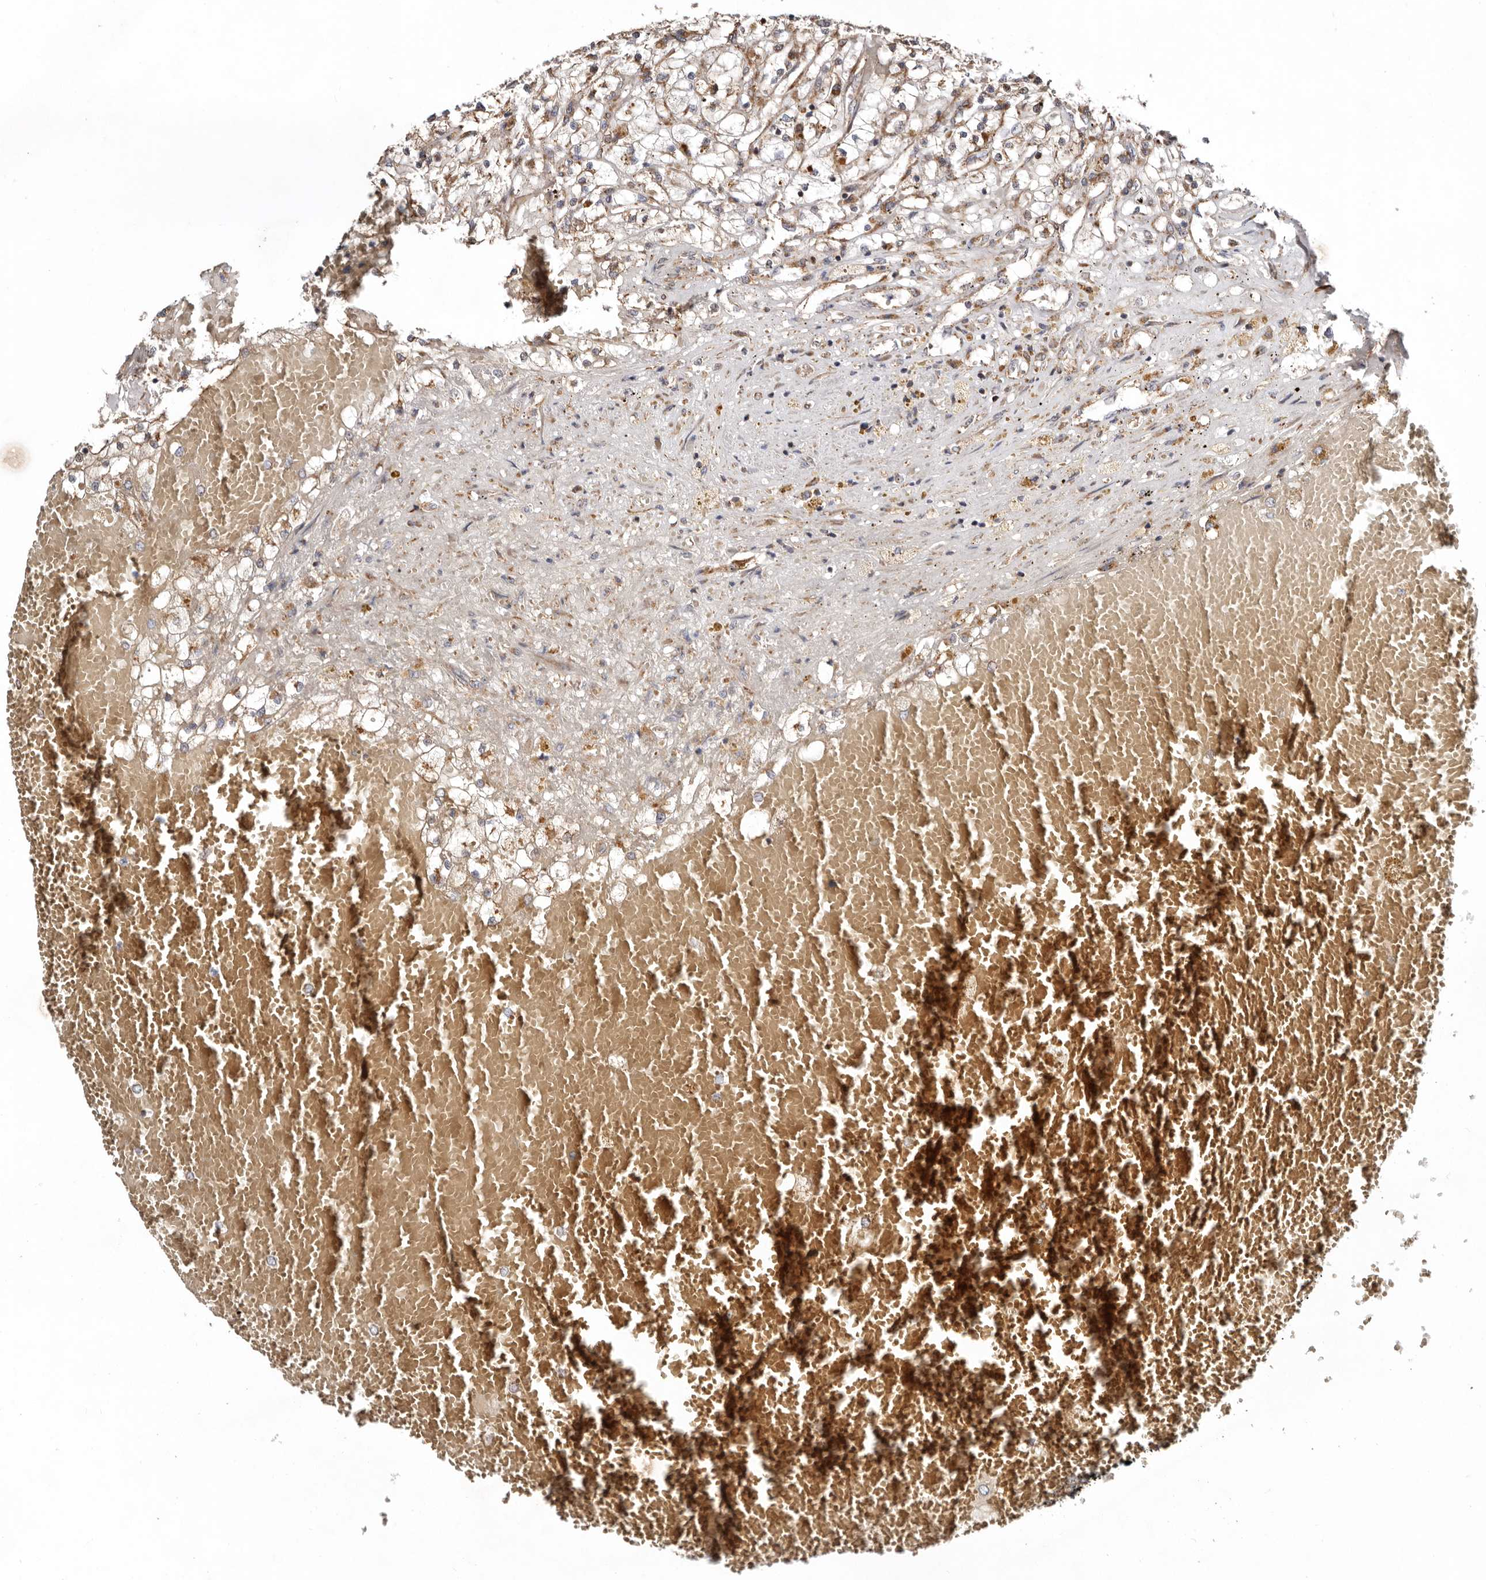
{"staining": {"intensity": "moderate", "quantity": ">75%", "location": "cytoplasmic/membranous"}, "tissue": "renal cancer", "cell_type": "Tumor cells", "image_type": "cancer", "snomed": [{"axis": "morphology", "description": "Normal tissue, NOS"}, {"axis": "morphology", "description": "Adenocarcinoma, NOS"}, {"axis": "topography", "description": "Kidney"}], "caption": "Brown immunohistochemical staining in renal adenocarcinoma displays moderate cytoplasmic/membranous expression in about >75% of tumor cells.", "gene": "PROKR1", "patient": {"sex": "male", "age": 68}}